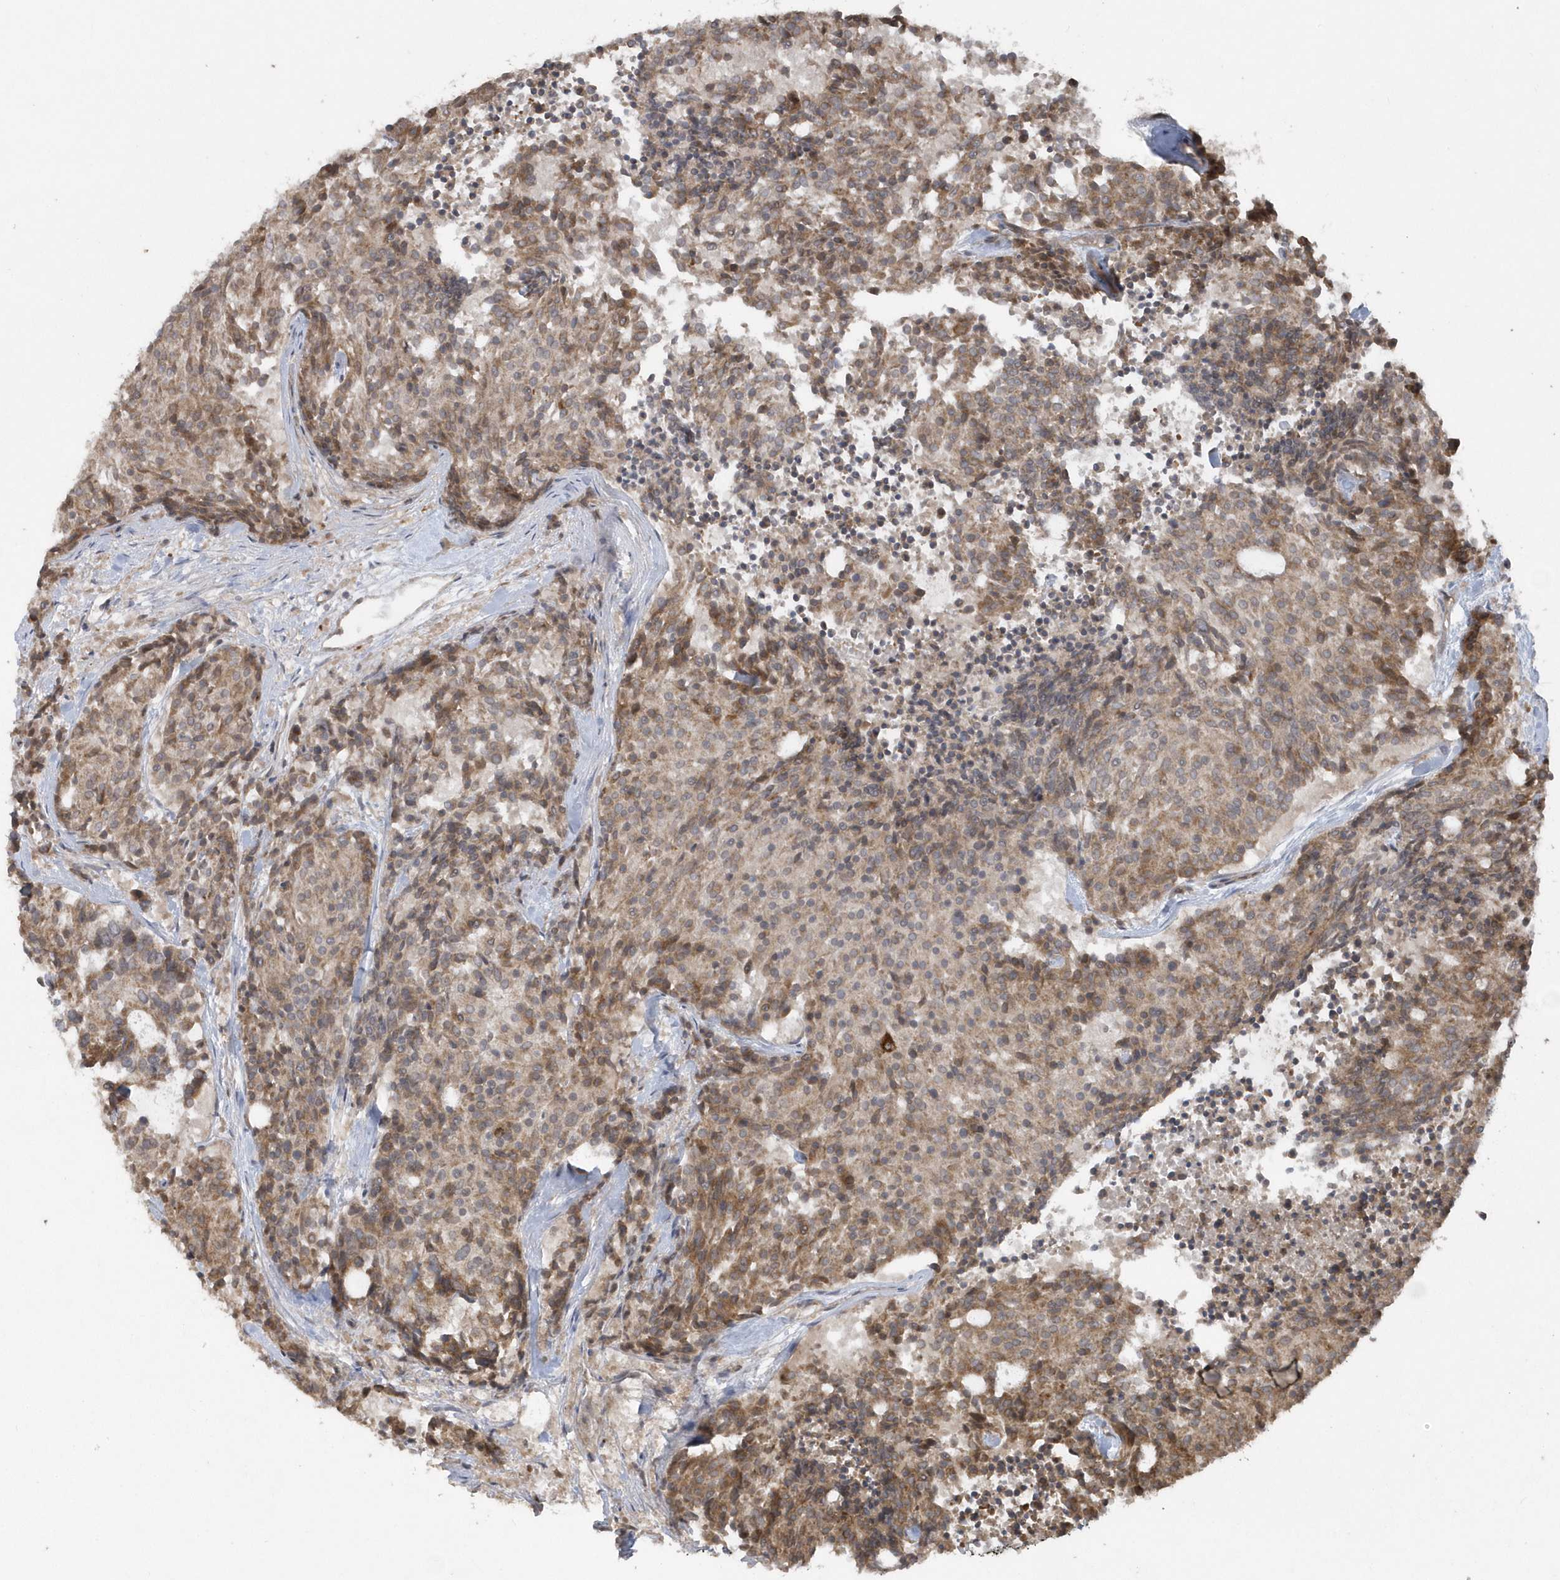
{"staining": {"intensity": "moderate", "quantity": "<25%", "location": "cytoplasmic/membranous"}, "tissue": "carcinoid", "cell_type": "Tumor cells", "image_type": "cancer", "snomed": [{"axis": "morphology", "description": "Carcinoid, malignant, NOS"}, {"axis": "topography", "description": "Pancreas"}], "caption": "Protein staining by immunohistochemistry exhibits moderate cytoplasmic/membranous positivity in about <25% of tumor cells in carcinoid (malignant).", "gene": "HERPUD1", "patient": {"sex": "female", "age": 54}}